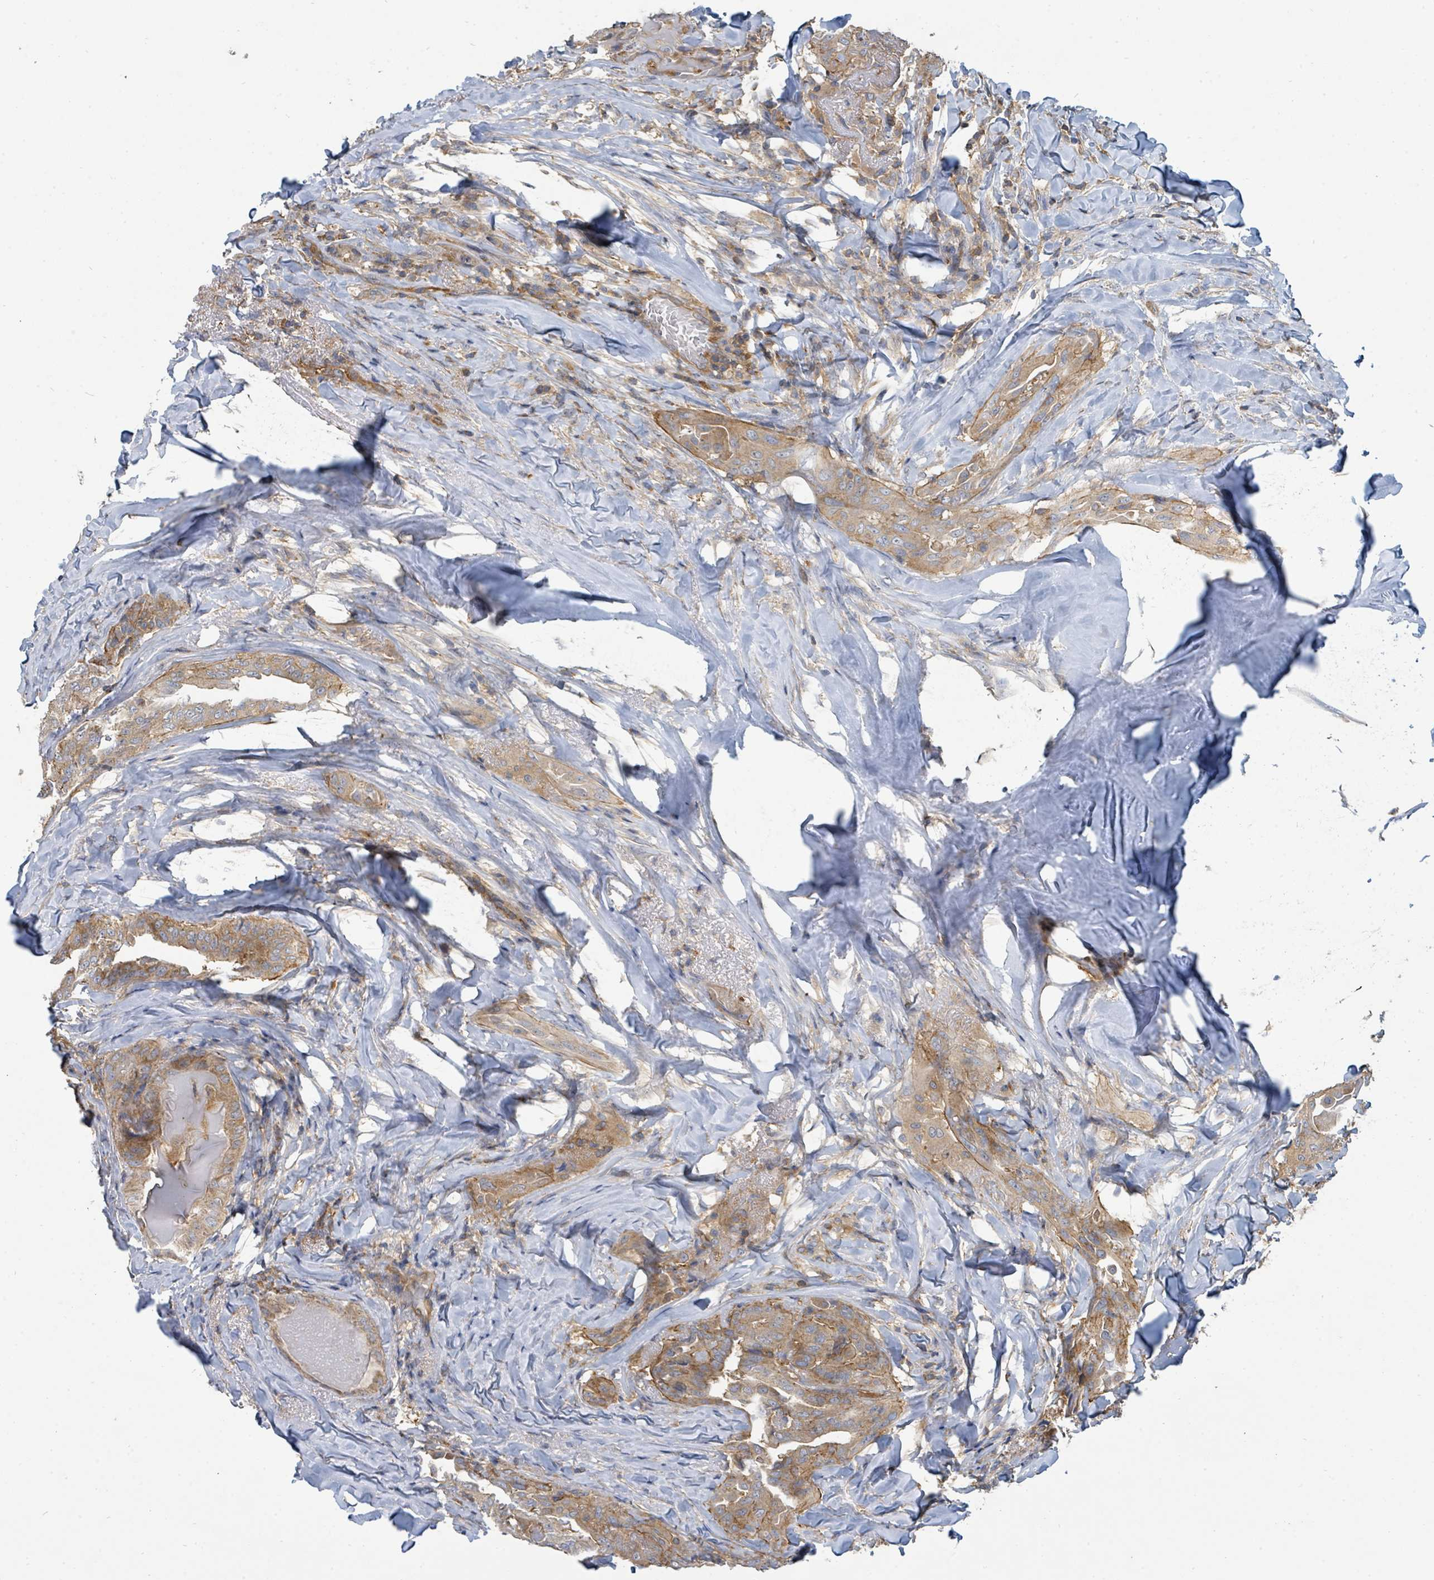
{"staining": {"intensity": "moderate", "quantity": "25%-75%", "location": "cytoplasmic/membranous"}, "tissue": "thyroid cancer", "cell_type": "Tumor cells", "image_type": "cancer", "snomed": [{"axis": "morphology", "description": "Papillary adenocarcinoma, NOS"}, {"axis": "topography", "description": "Thyroid gland"}], "caption": "A brown stain highlights moderate cytoplasmic/membranous staining of a protein in papillary adenocarcinoma (thyroid) tumor cells.", "gene": "BOLA2B", "patient": {"sex": "female", "age": 68}}